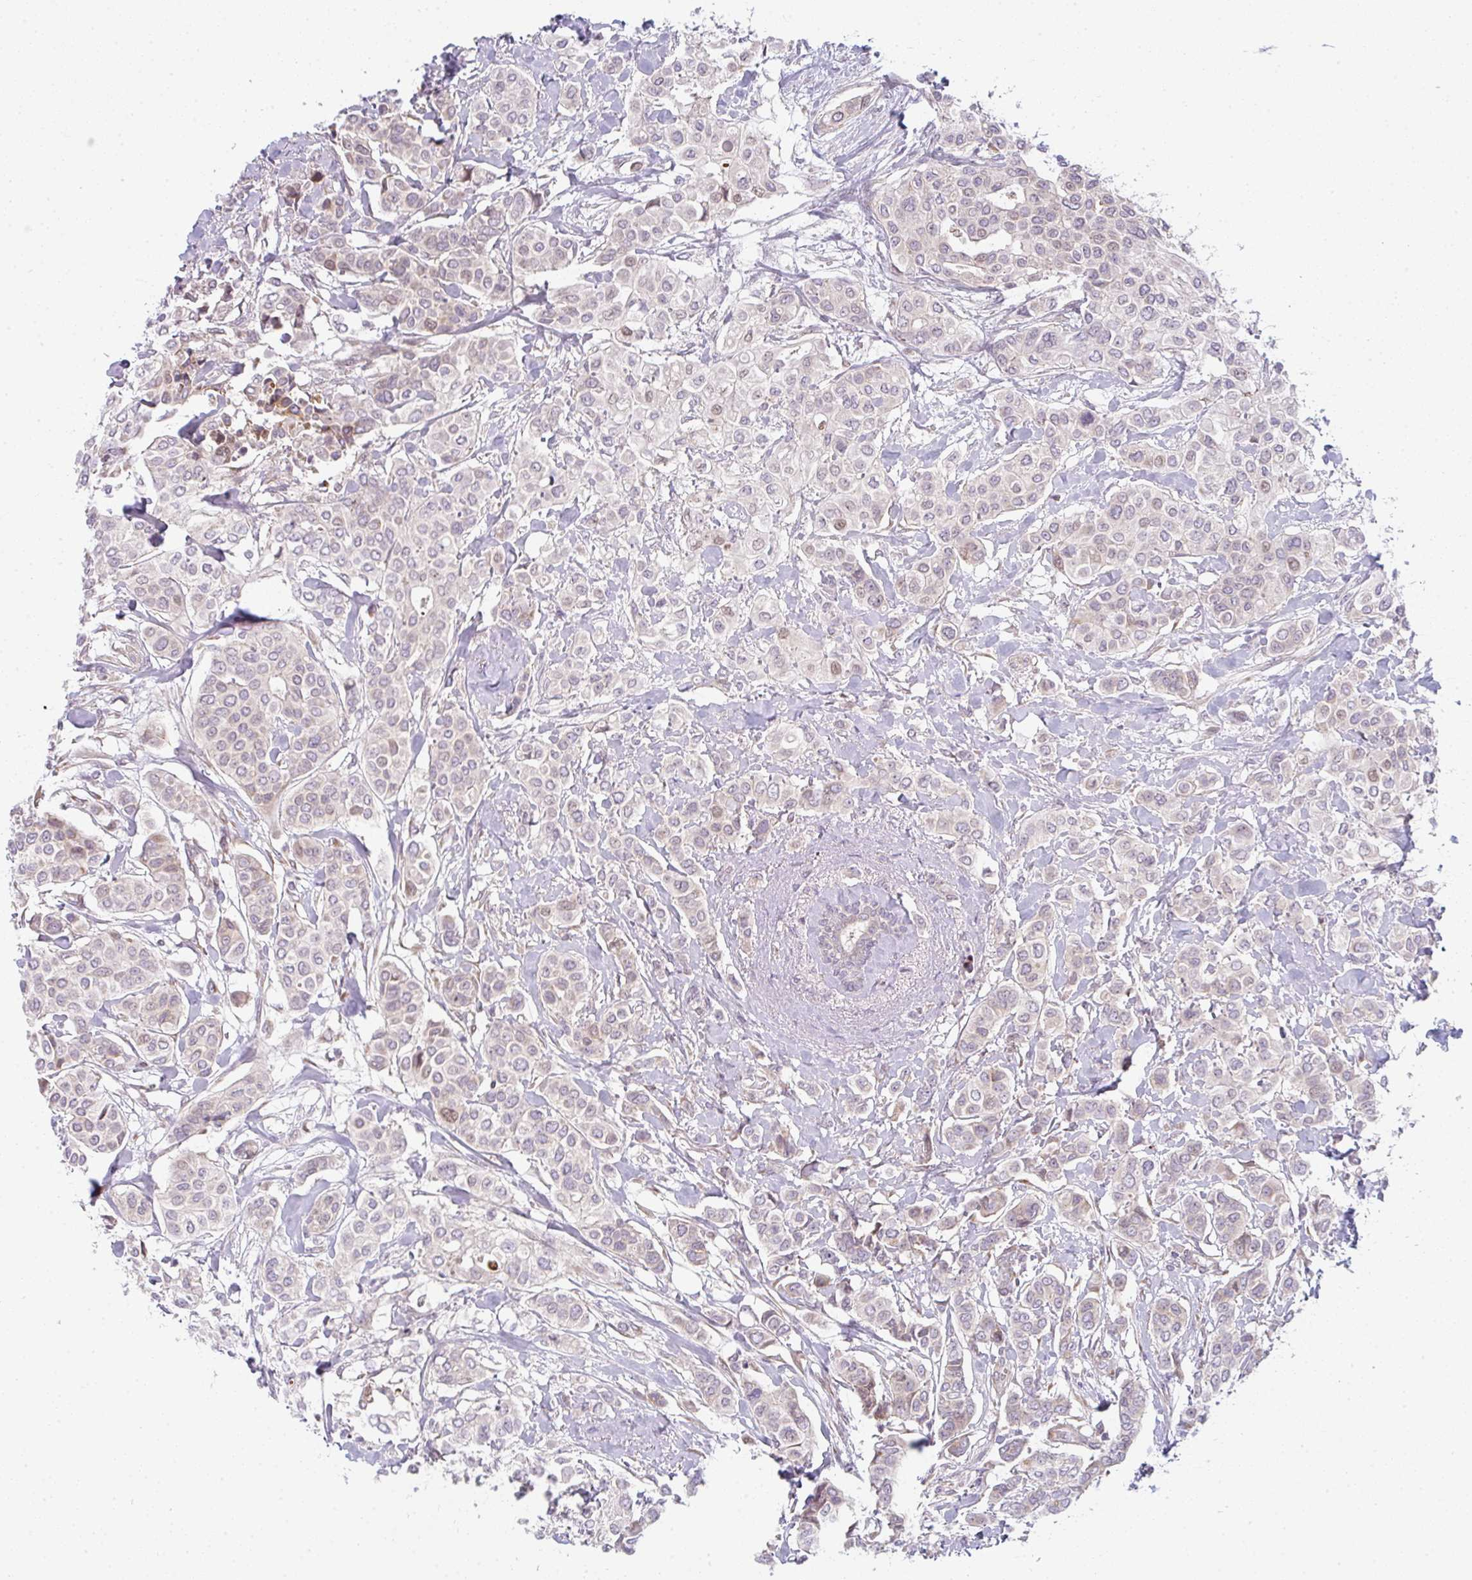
{"staining": {"intensity": "weak", "quantity": "<25%", "location": "cytoplasmic/membranous"}, "tissue": "breast cancer", "cell_type": "Tumor cells", "image_type": "cancer", "snomed": [{"axis": "morphology", "description": "Lobular carcinoma"}, {"axis": "topography", "description": "Breast"}], "caption": "The immunohistochemistry photomicrograph has no significant expression in tumor cells of breast cancer (lobular carcinoma) tissue.", "gene": "TMEM237", "patient": {"sex": "female", "age": 51}}